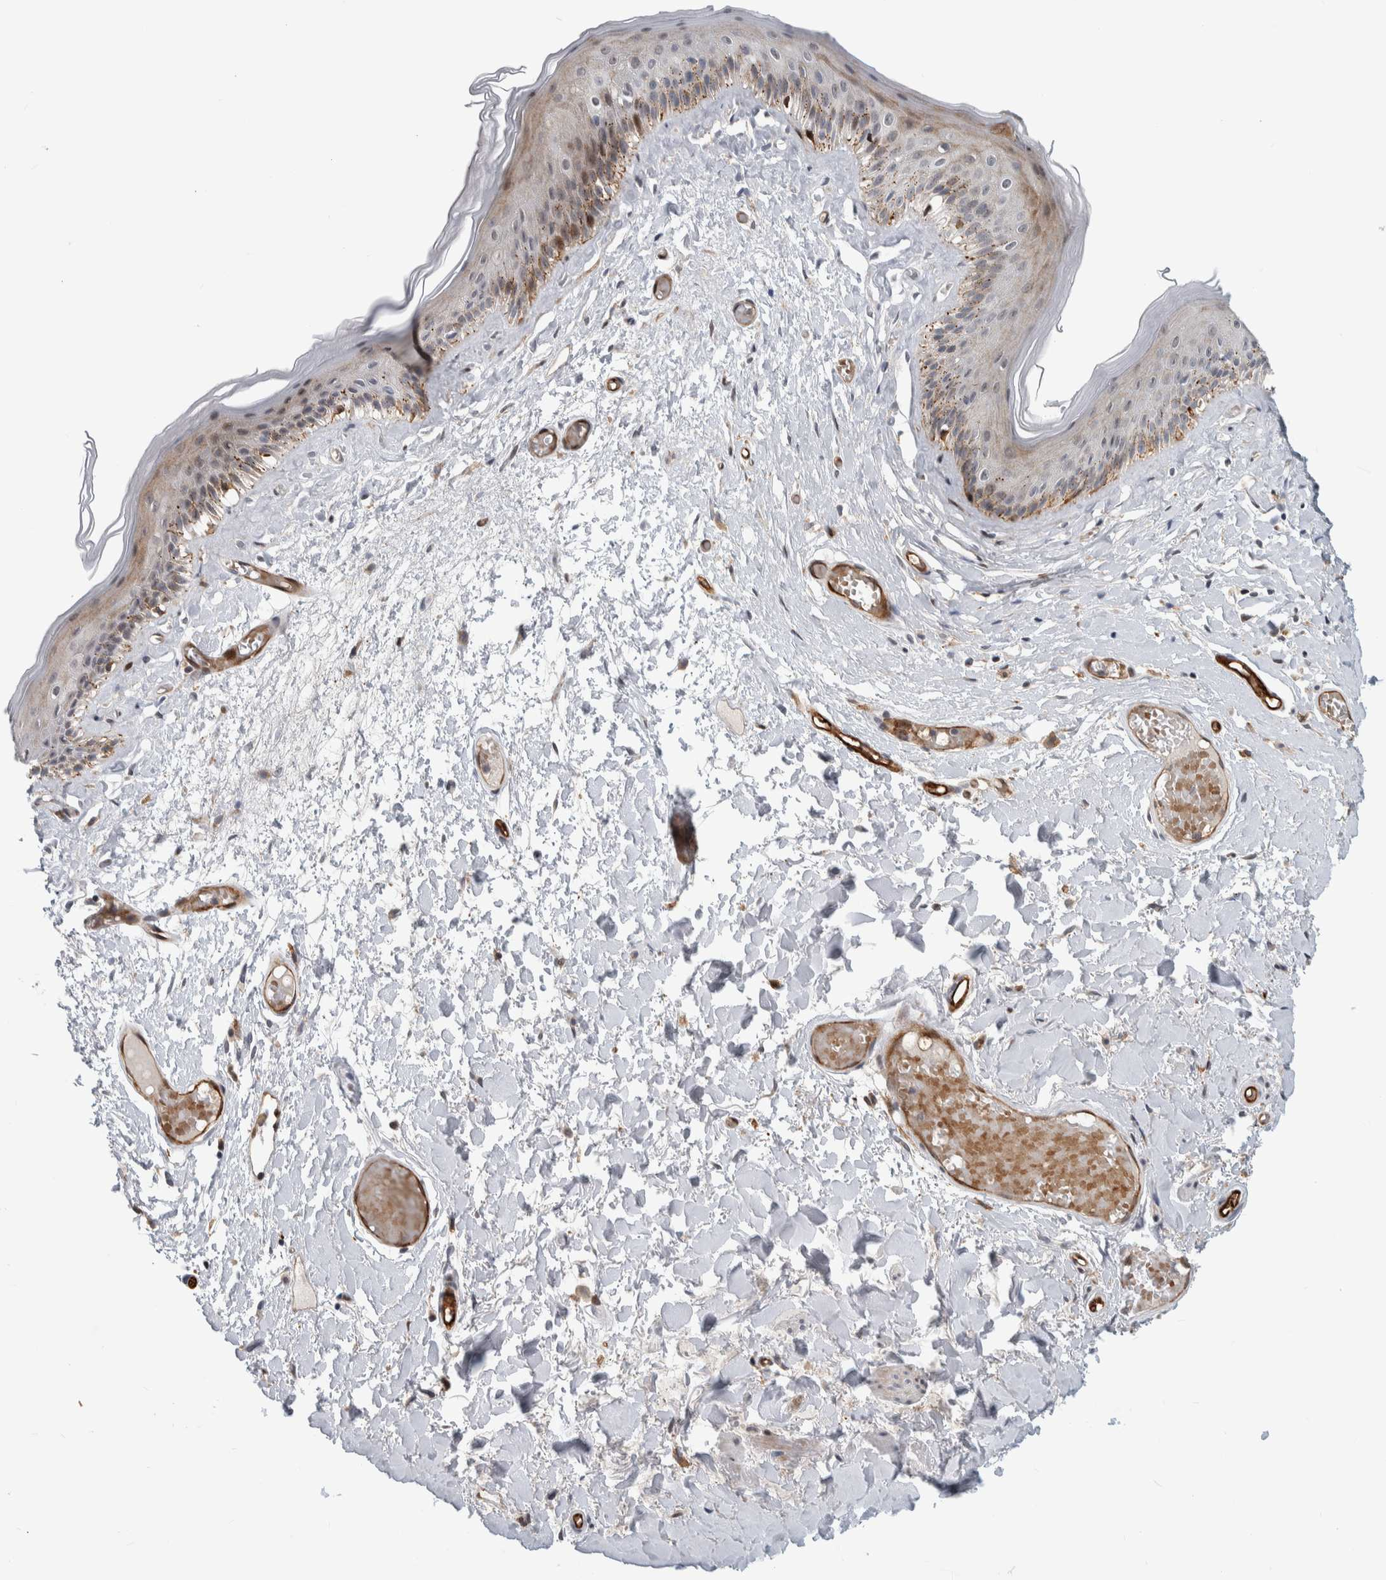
{"staining": {"intensity": "moderate", "quantity": "25%-75%", "location": "cytoplasmic/membranous,nuclear"}, "tissue": "skin", "cell_type": "Epidermal cells", "image_type": "normal", "snomed": [{"axis": "morphology", "description": "Normal tissue, NOS"}, {"axis": "topography", "description": "Vulva"}], "caption": "Protein expression analysis of unremarkable human skin reveals moderate cytoplasmic/membranous,nuclear expression in about 25%-75% of epidermal cells. Nuclei are stained in blue.", "gene": "MSL1", "patient": {"sex": "female", "age": 73}}